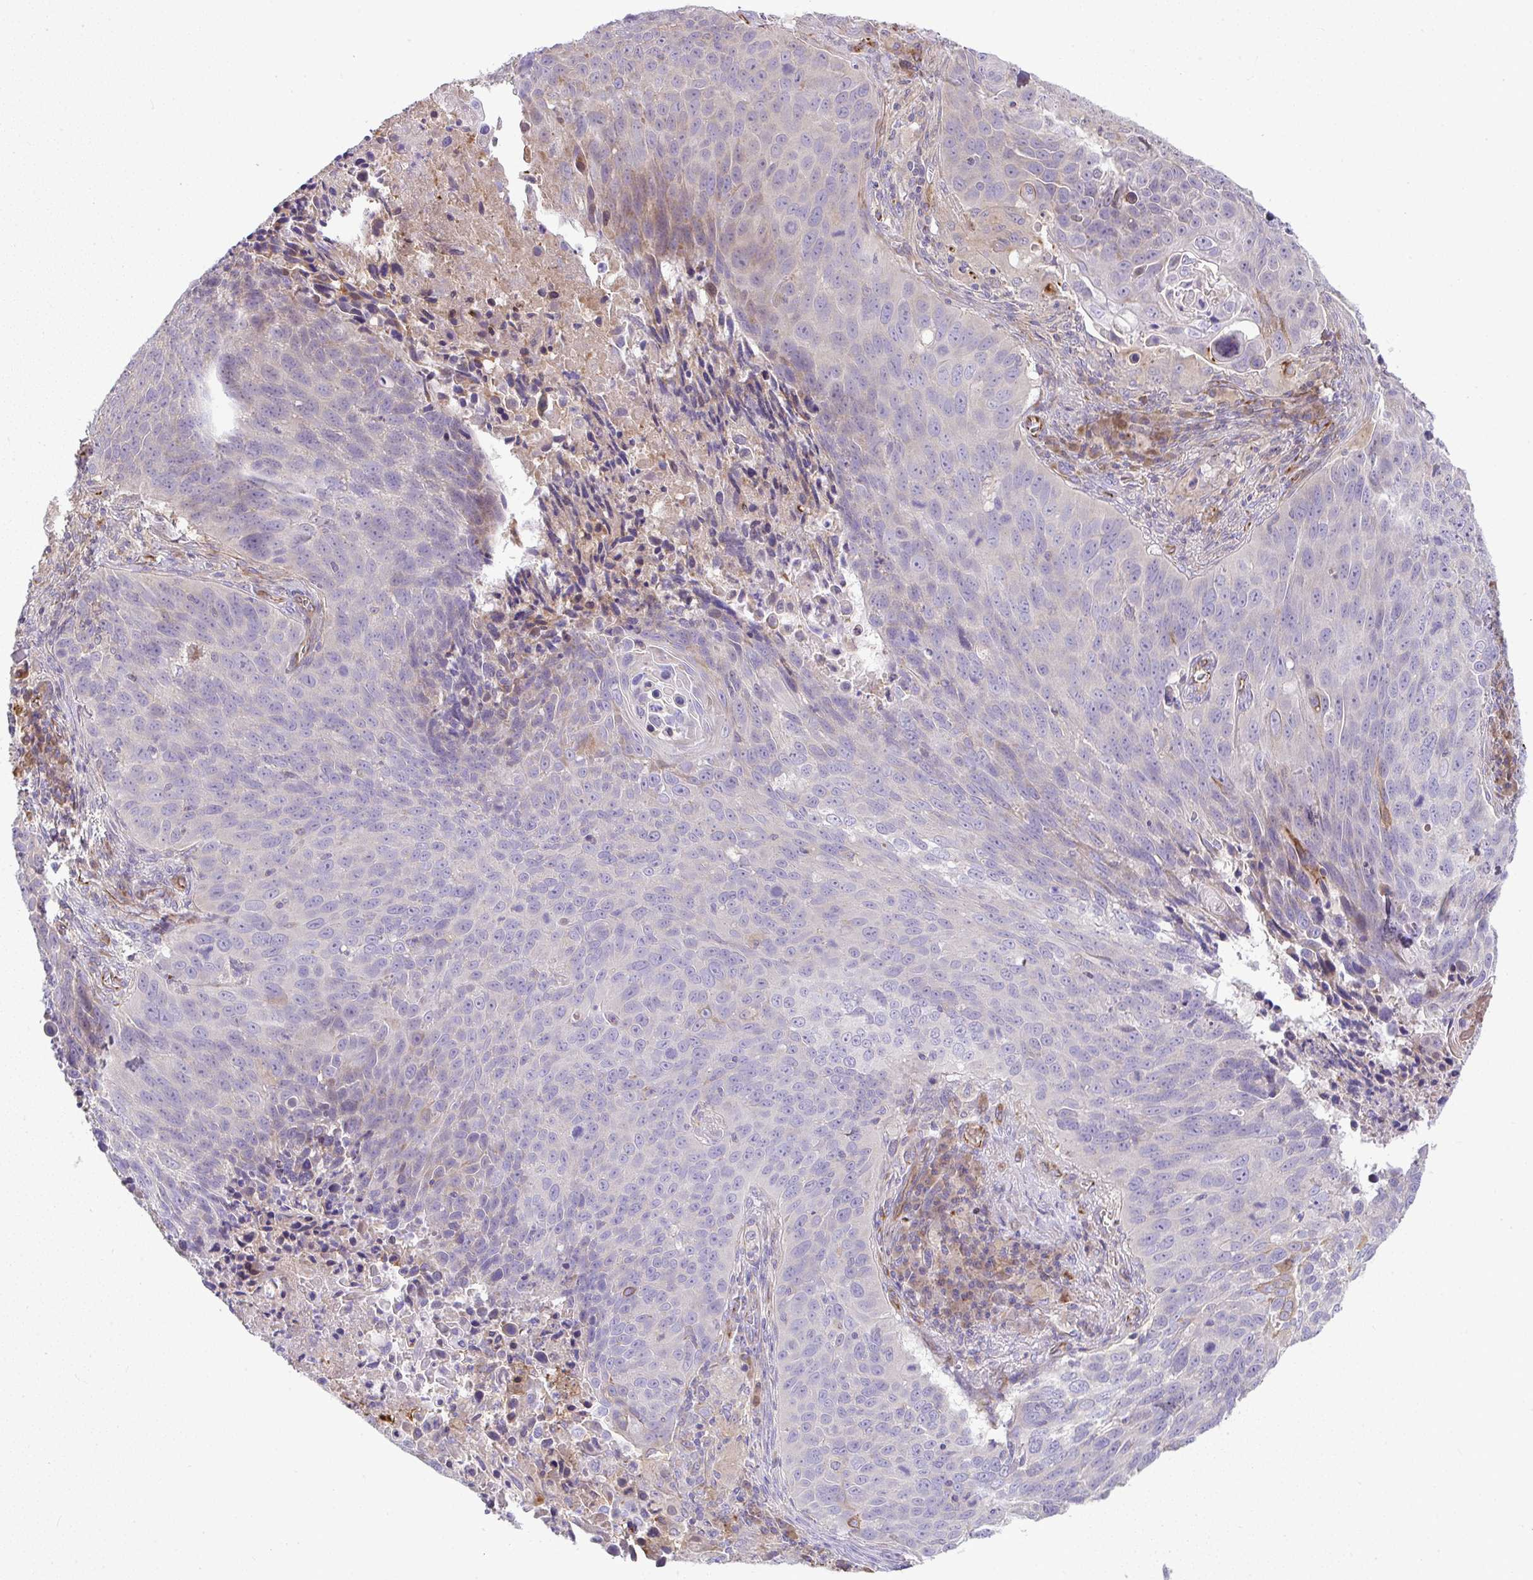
{"staining": {"intensity": "negative", "quantity": "none", "location": "none"}, "tissue": "lung cancer", "cell_type": "Tumor cells", "image_type": "cancer", "snomed": [{"axis": "morphology", "description": "Squamous cell carcinoma, NOS"}, {"axis": "topography", "description": "Lung"}], "caption": "High magnification brightfield microscopy of lung cancer stained with DAB (brown) and counterstained with hematoxylin (blue): tumor cells show no significant expression.", "gene": "GRID2", "patient": {"sex": "male", "age": 78}}